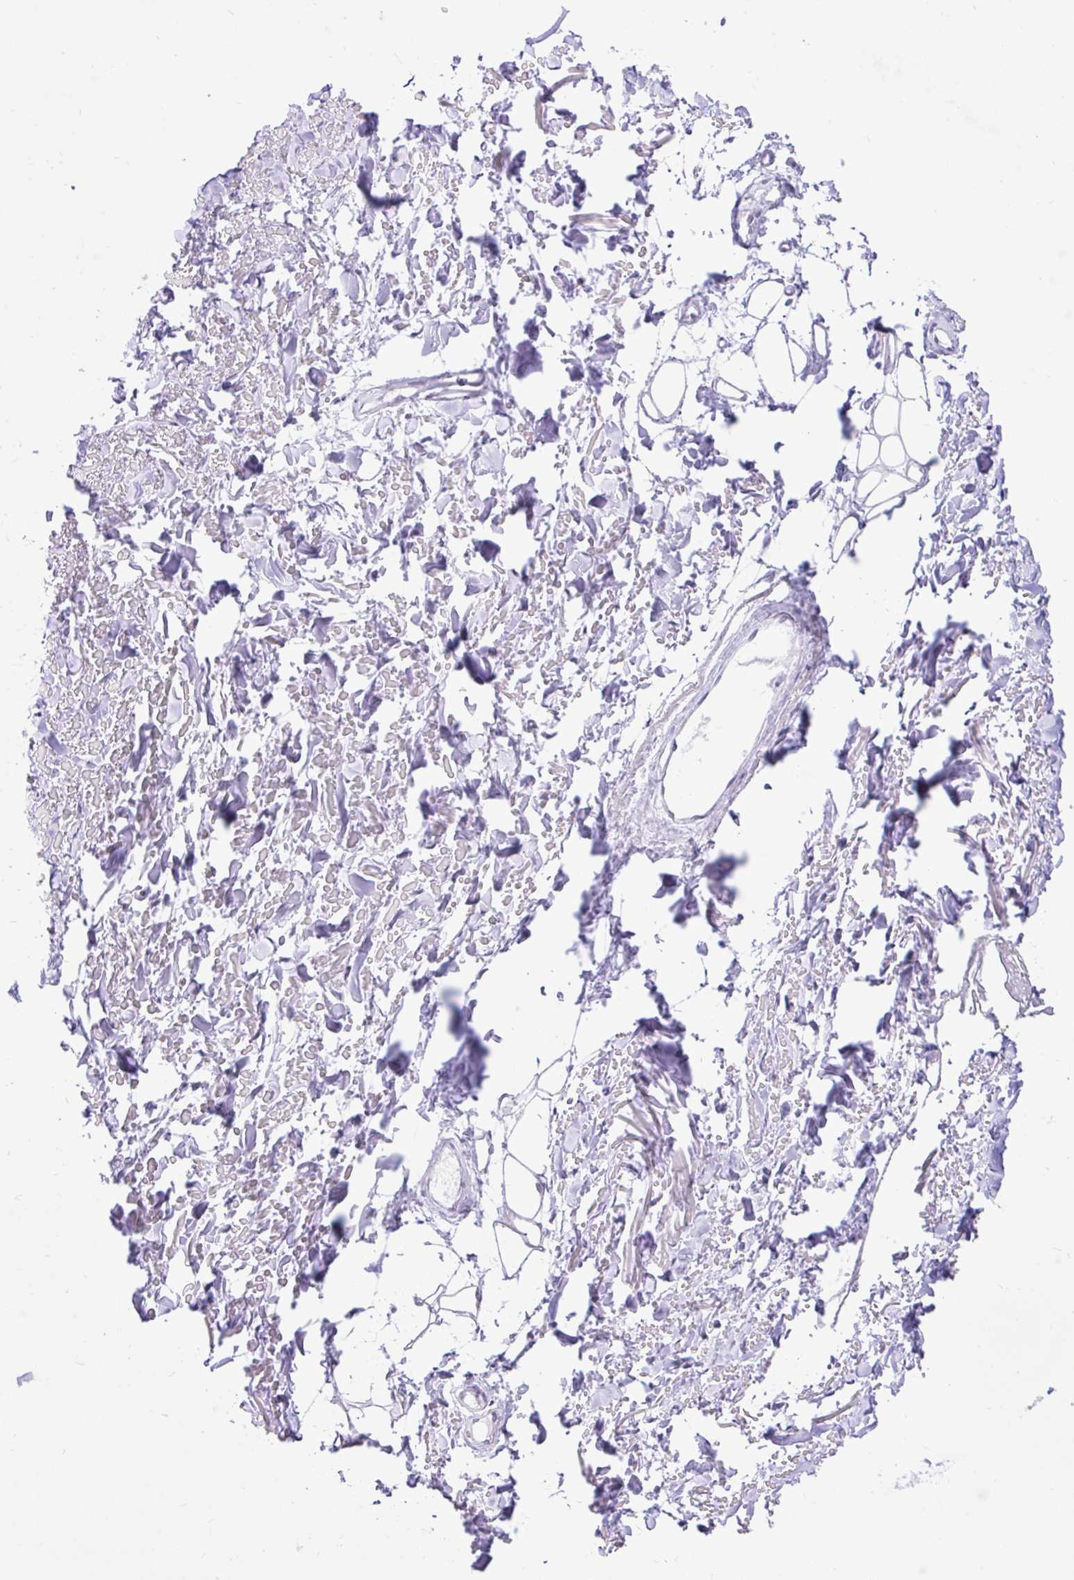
{"staining": {"intensity": "negative", "quantity": "none", "location": "none"}, "tissue": "adipose tissue", "cell_type": "Adipocytes", "image_type": "normal", "snomed": [{"axis": "morphology", "description": "Normal tissue, NOS"}, {"axis": "topography", "description": "Cartilage tissue"}], "caption": "DAB immunohistochemical staining of benign human adipose tissue exhibits no significant positivity in adipocytes. The staining is performed using DAB brown chromogen with nuclei counter-stained in using hematoxylin.", "gene": "NHLH2", "patient": {"sex": "male", "age": 57}}